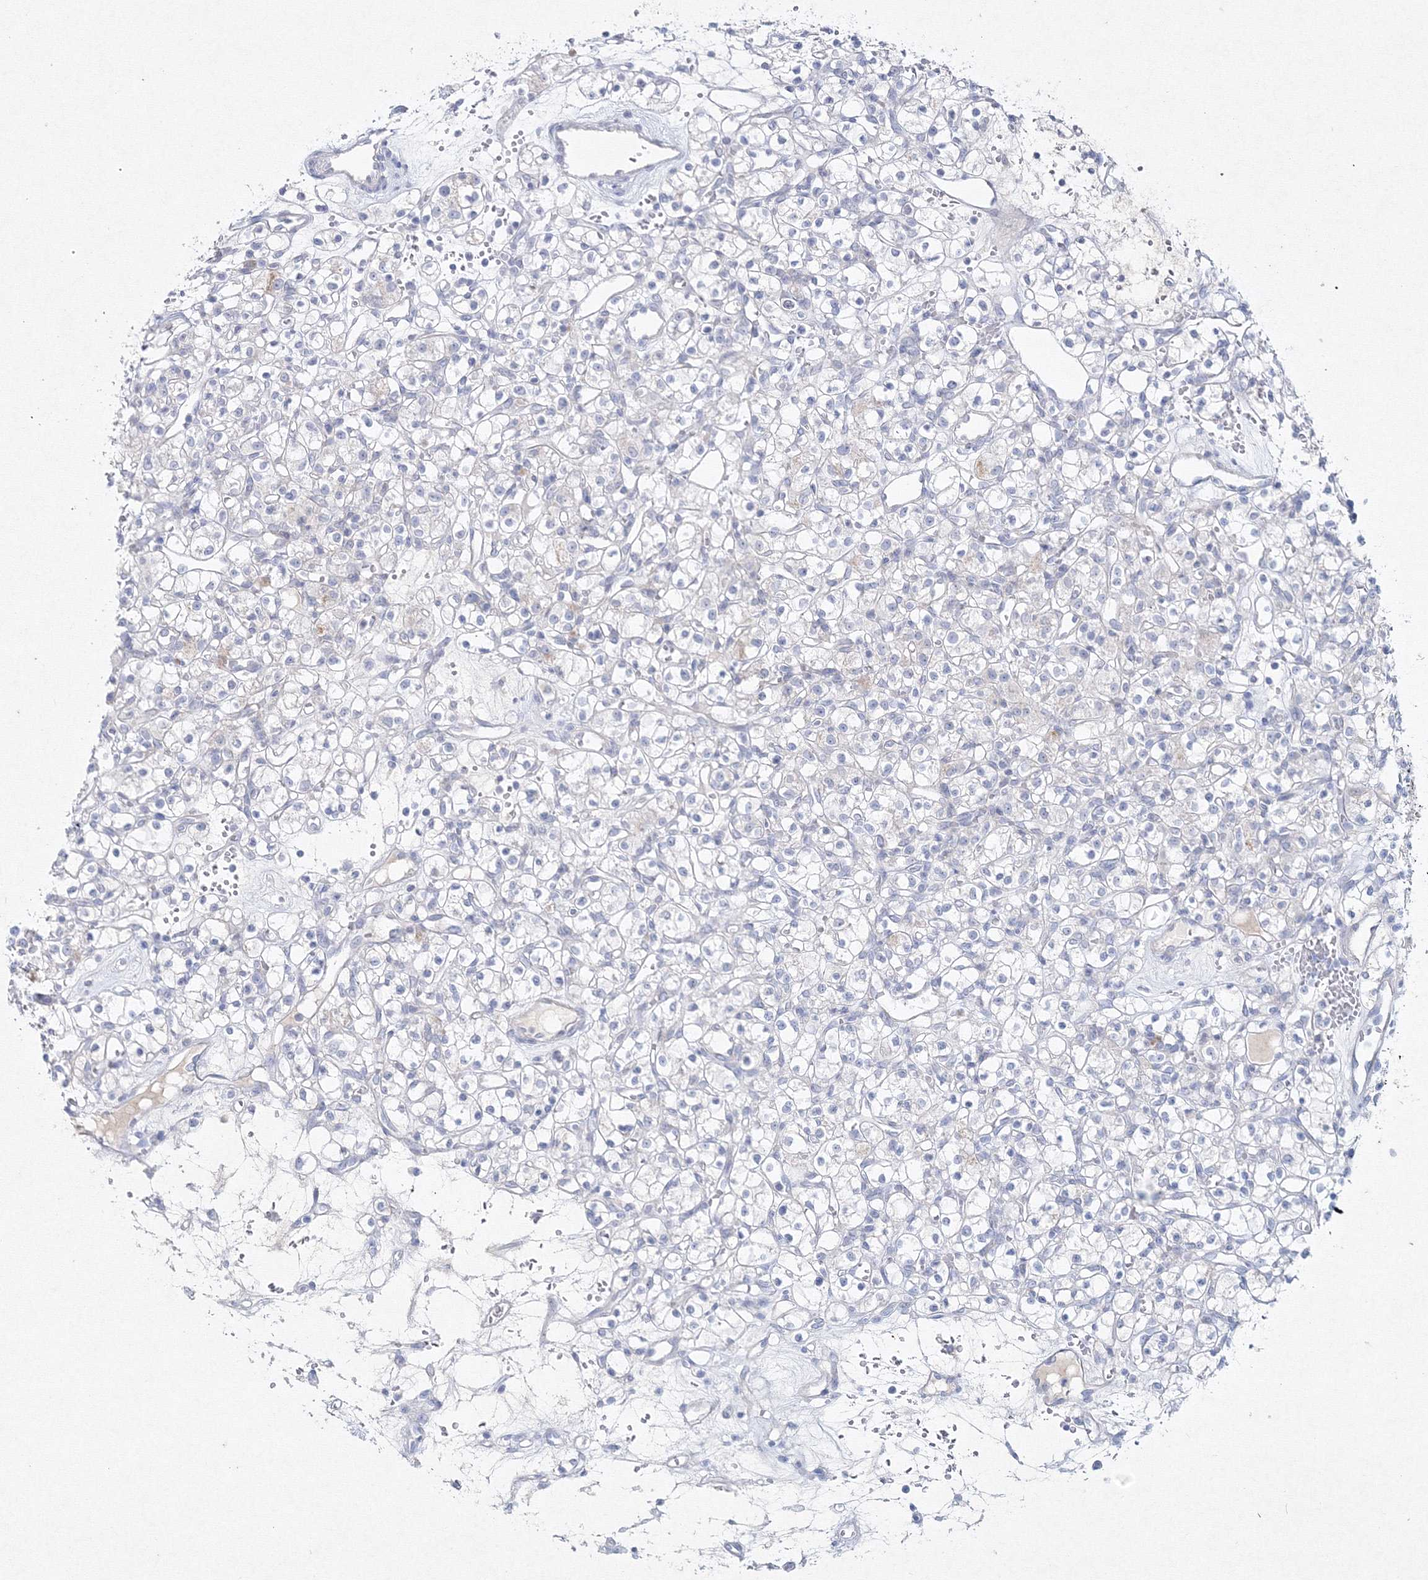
{"staining": {"intensity": "negative", "quantity": "none", "location": "none"}, "tissue": "renal cancer", "cell_type": "Tumor cells", "image_type": "cancer", "snomed": [{"axis": "morphology", "description": "Adenocarcinoma, NOS"}, {"axis": "topography", "description": "Kidney"}], "caption": "DAB (3,3'-diaminobenzidine) immunohistochemical staining of human renal cancer (adenocarcinoma) shows no significant expression in tumor cells. (Stains: DAB IHC with hematoxylin counter stain, Microscopy: brightfield microscopy at high magnification).", "gene": "GCKR", "patient": {"sex": "female", "age": 59}}